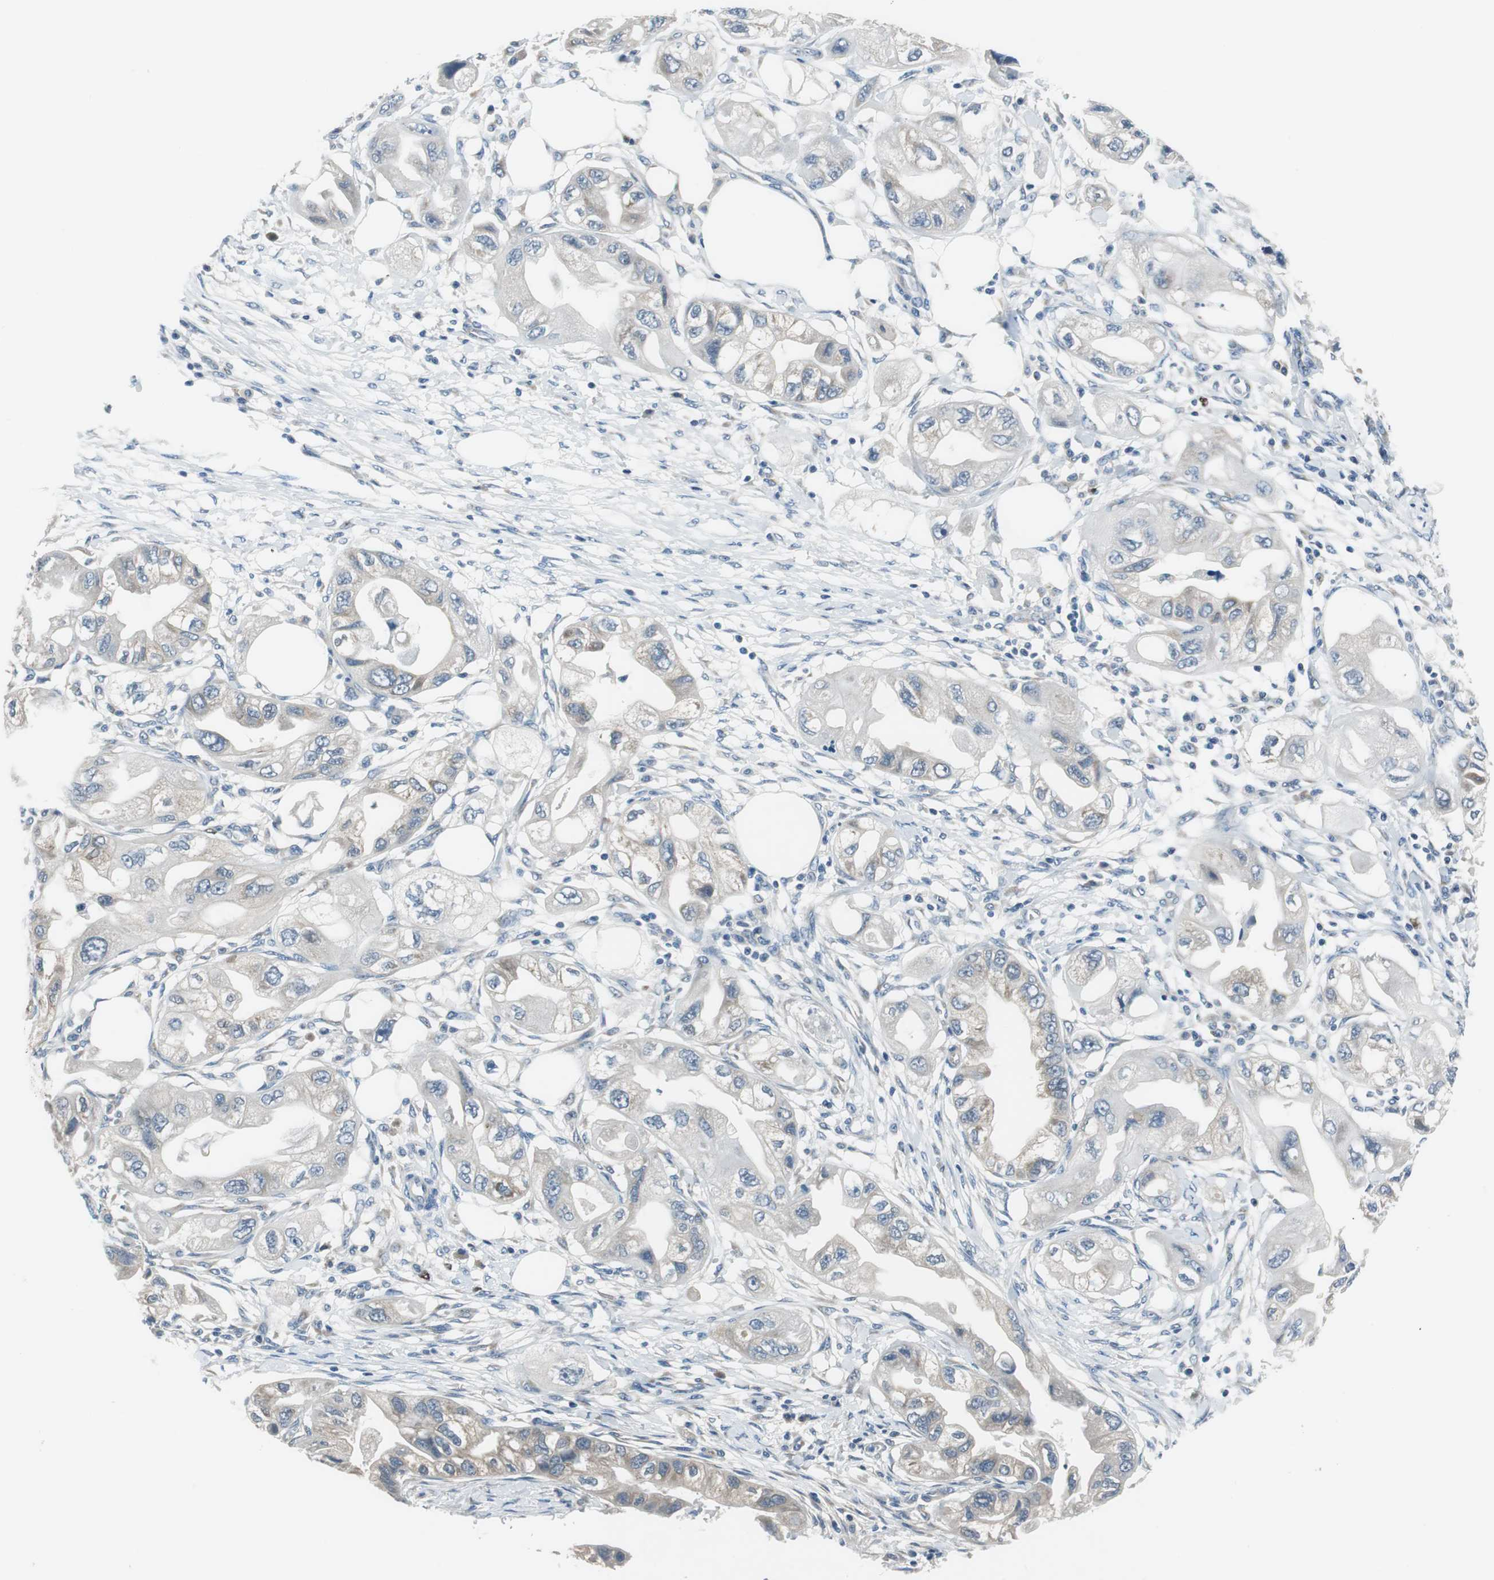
{"staining": {"intensity": "weak", "quantity": "25%-75%", "location": "cytoplasmic/membranous"}, "tissue": "endometrial cancer", "cell_type": "Tumor cells", "image_type": "cancer", "snomed": [{"axis": "morphology", "description": "Adenocarcinoma, NOS"}, {"axis": "topography", "description": "Endometrium"}], "caption": "IHC histopathology image of neoplastic tissue: endometrial adenocarcinoma stained using IHC displays low levels of weak protein expression localized specifically in the cytoplasmic/membranous of tumor cells, appearing as a cytoplasmic/membranous brown color.", "gene": "PLAA", "patient": {"sex": "female", "age": 67}}